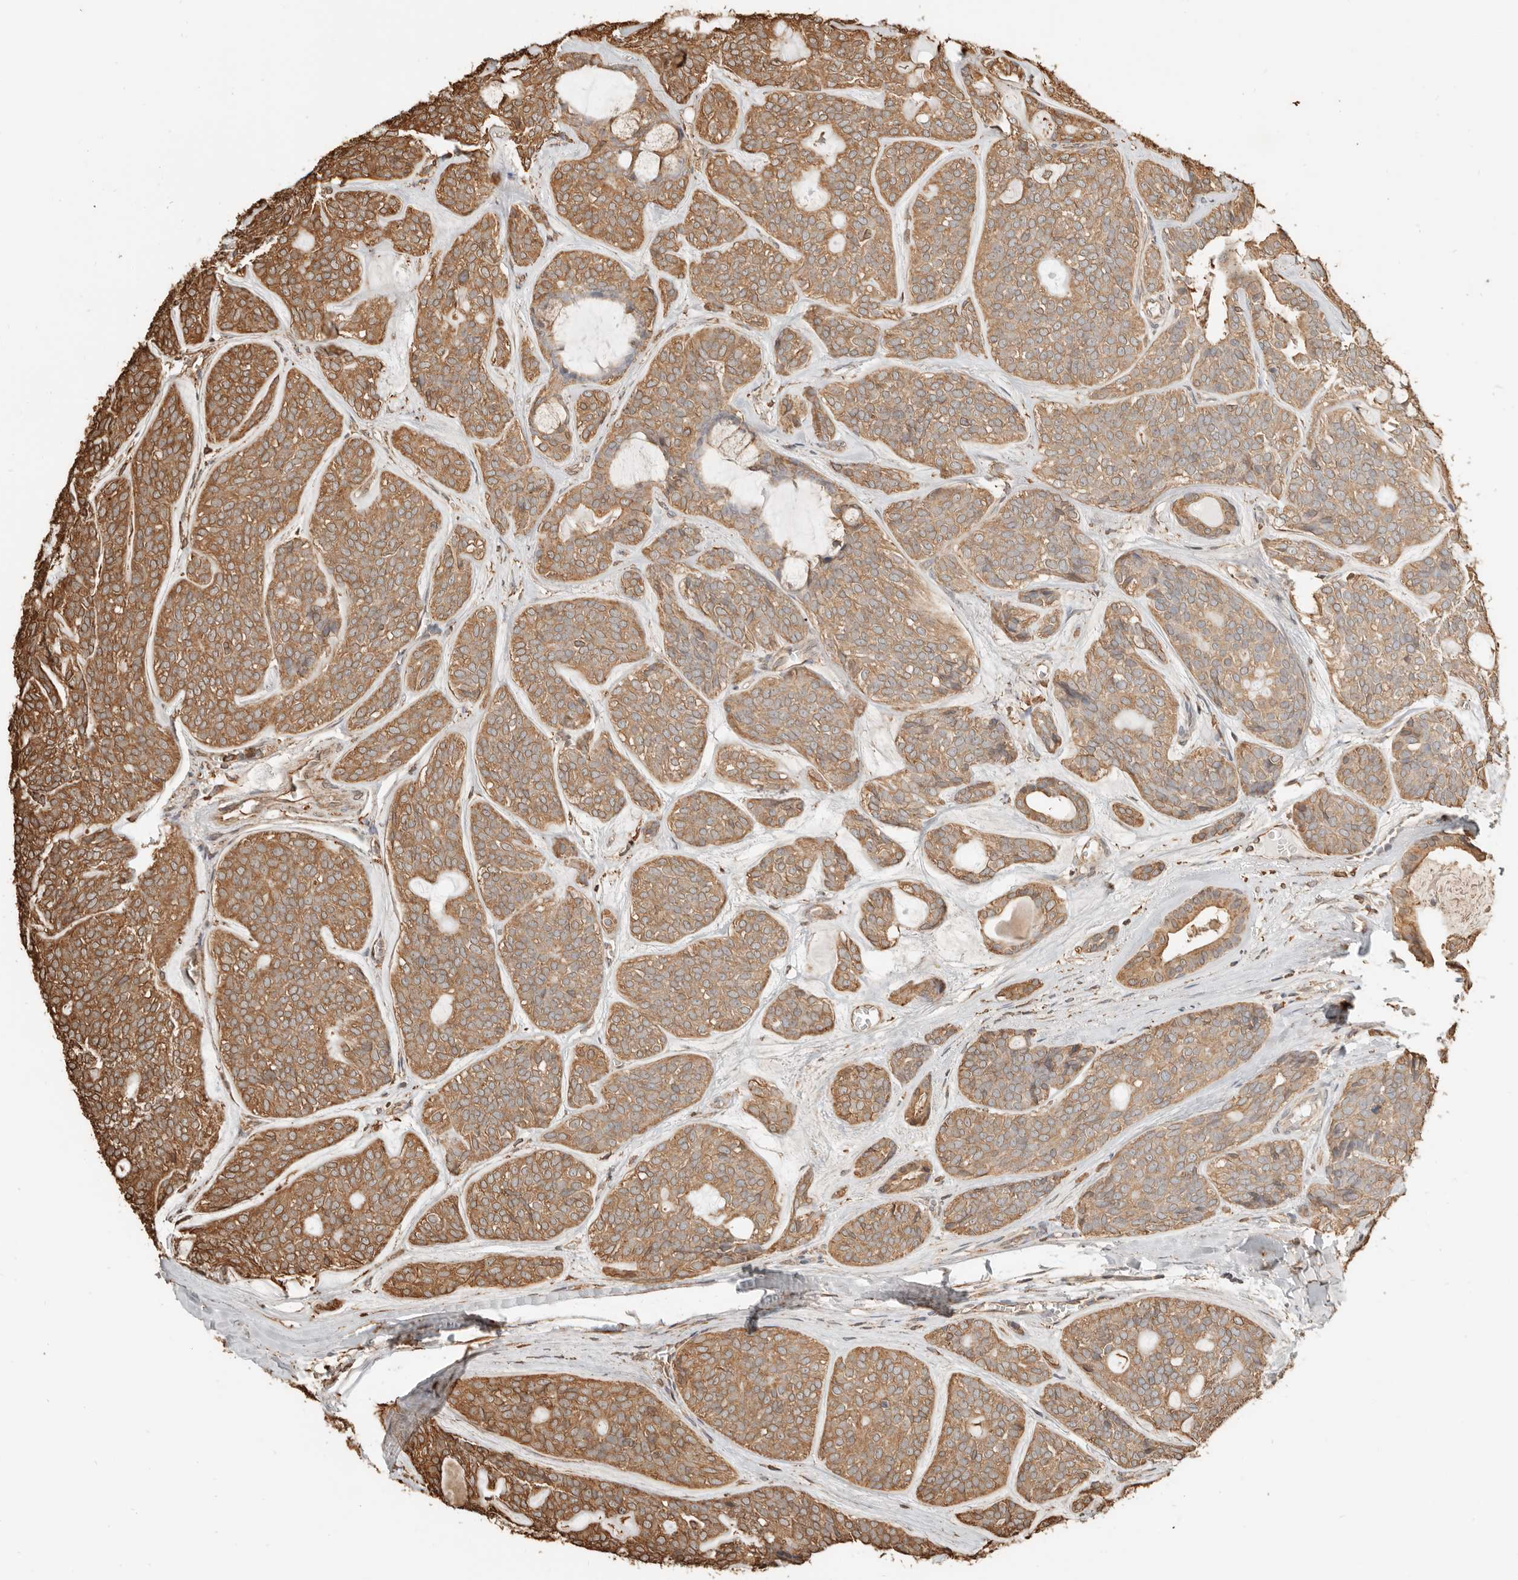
{"staining": {"intensity": "moderate", "quantity": ">75%", "location": "cytoplasmic/membranous"}, "tissue": "head and neck cancer", "cell_type": "Tumor cells", "image_type": "cancer", "snomed": [{"axis": "morphology", "description": "Adenocarcinoma, NOS"}, {"axis": "topography", "description": "Head-Neck"}], "caption": "The immunohistochemical stain labels moderate cytoplasmic/membranous positivity in tumor cells of adenocarcinoma (head and neck) tissue. The protein of interest is shown in brown color, while the nuclei are stained blue.", "gene": "ARHGEF10L", "patient": {"sex": "male", "age": 66}}